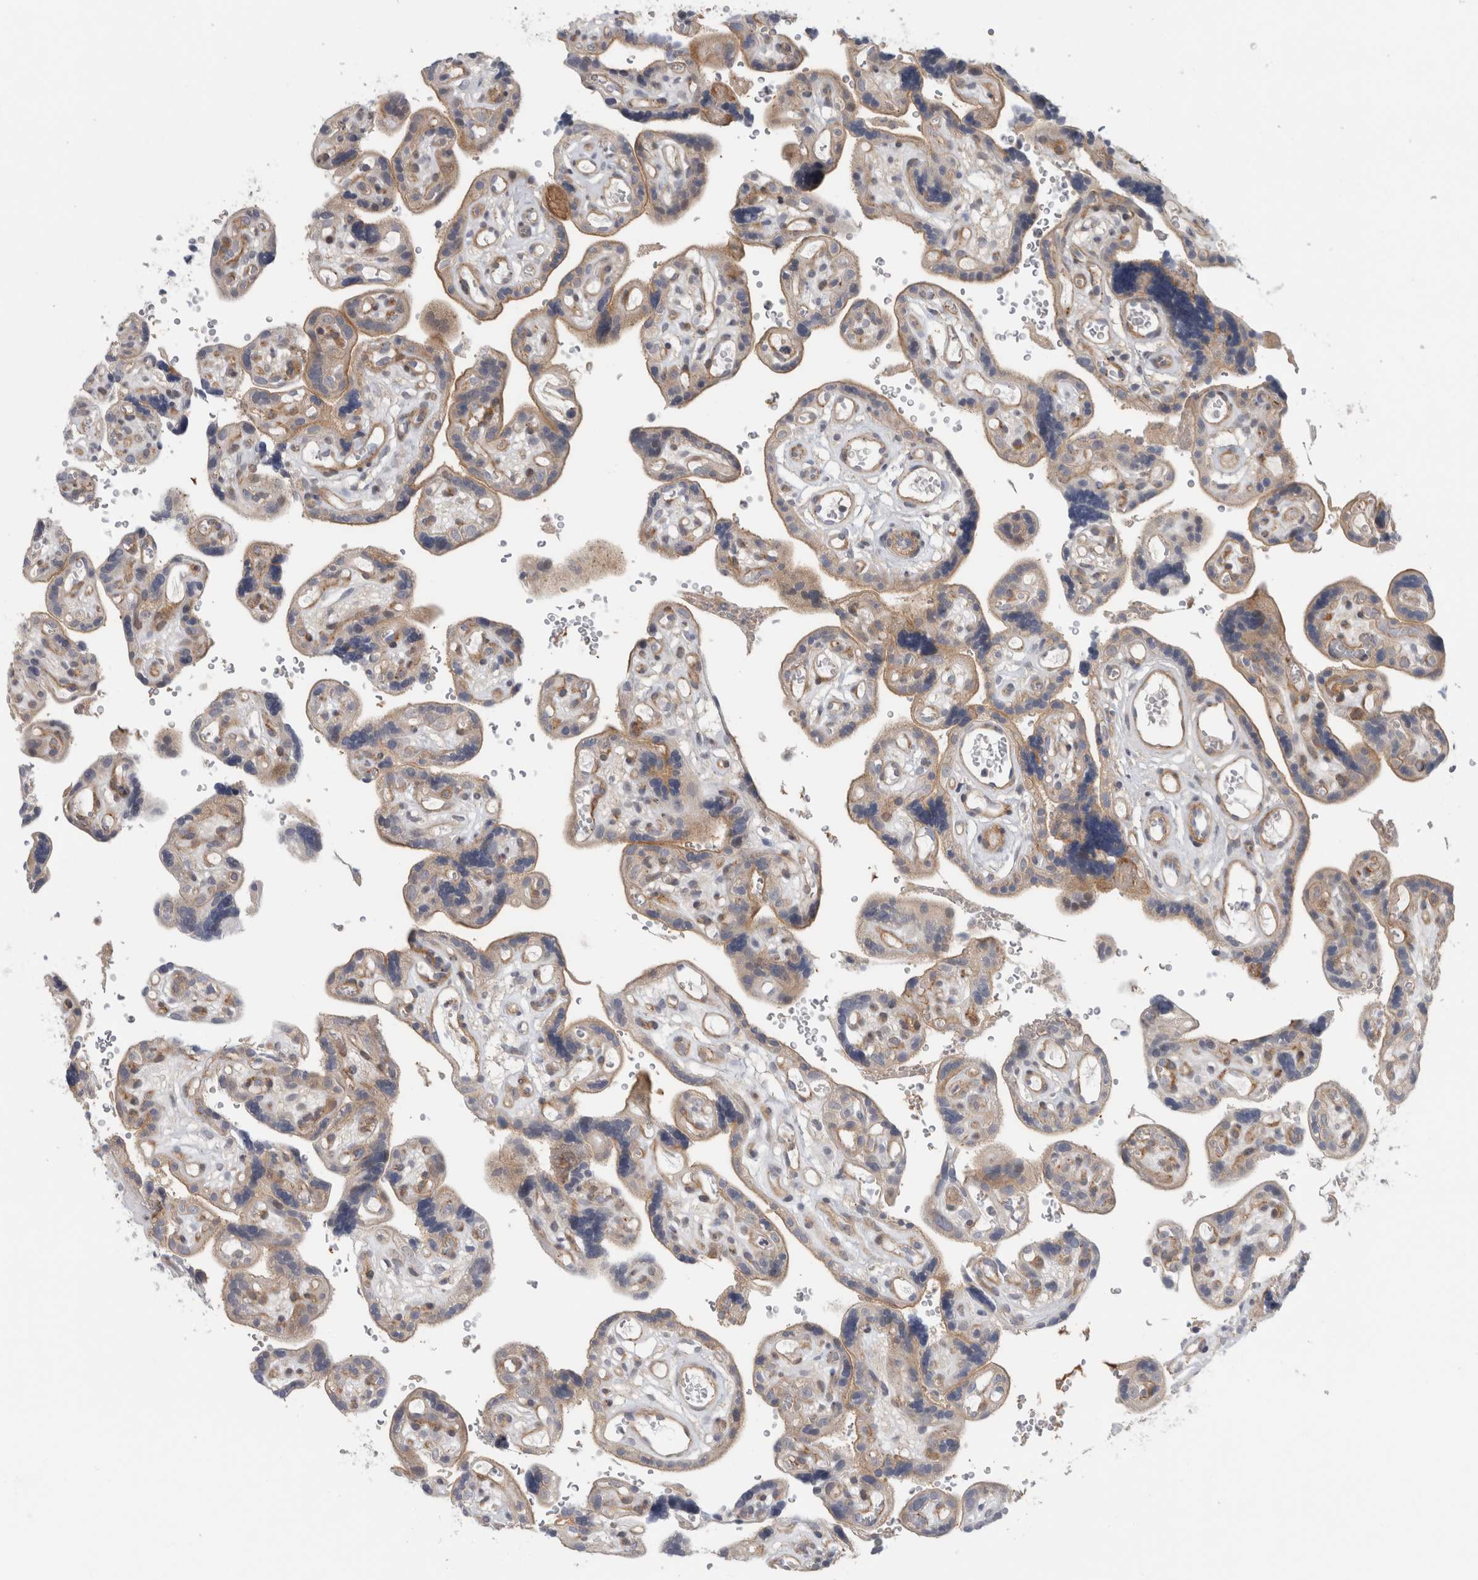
{"staining": {"intensity": "moderate", "quantity": ">75%", "location": "cytoplasmic/membranous"}, "tissue": "placenta", "cell_type": "Decidual cells", "image_type": "normal", "snomed": [{"axis": "morphology", "description": "Normal tissue, NOS"}, {"axis": "topography", "description": "Placenta"}], "caption": "Immunohistochemistry (IHC) image of normal placenta: placenta stained using immunohistochemistry demonstrates medium levels of moderate protein expression localized specifically in the cytoplasmic/membranous of decidual cells, appearing as a cytoplasmic/membranous brown color.", "gene": "ZNF804B", "patient": {"sex": "female", "age": 30}}